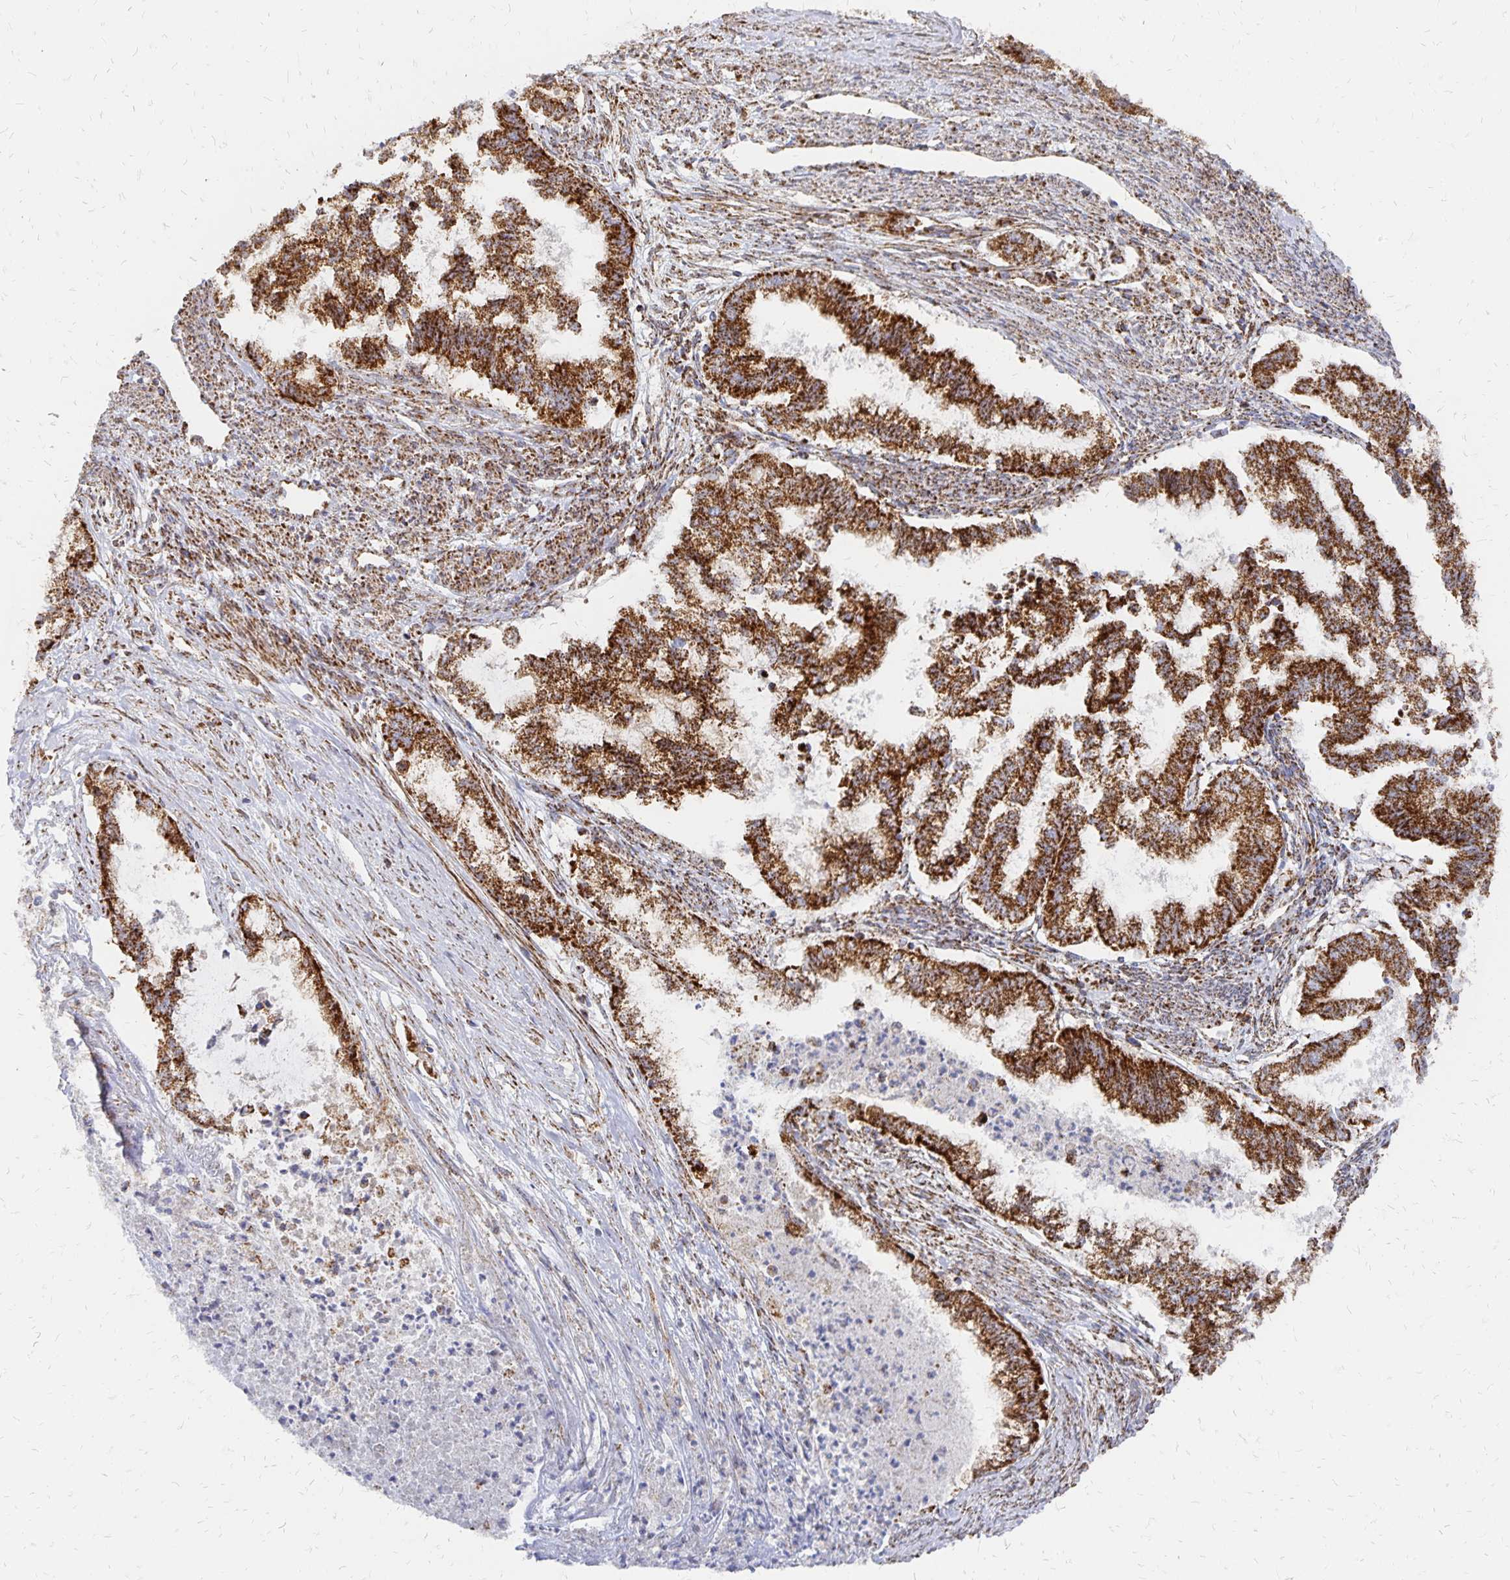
{"staining": {"intensity": "strong", "quantity": ">75%", "location": "cytoplasmic/membranous"}, "tissue": "endometrial cancer", "cell_type": "Tumor cells", "image_type": "cancer", "snomed": [{"axis": "morphology", "description": "Adenocarcinoma, NOS"}, {"axis": "topography", "description": "Endometrium"}], "caption": "Human endometrial cancer (adenocarcinoma) stained with a brown dye shows strong cytoplasmic/membranous positive positivity in about >75% of tumor cells.", "gene": "STOML2", "patient": {"sex": "female", "age": 79}}